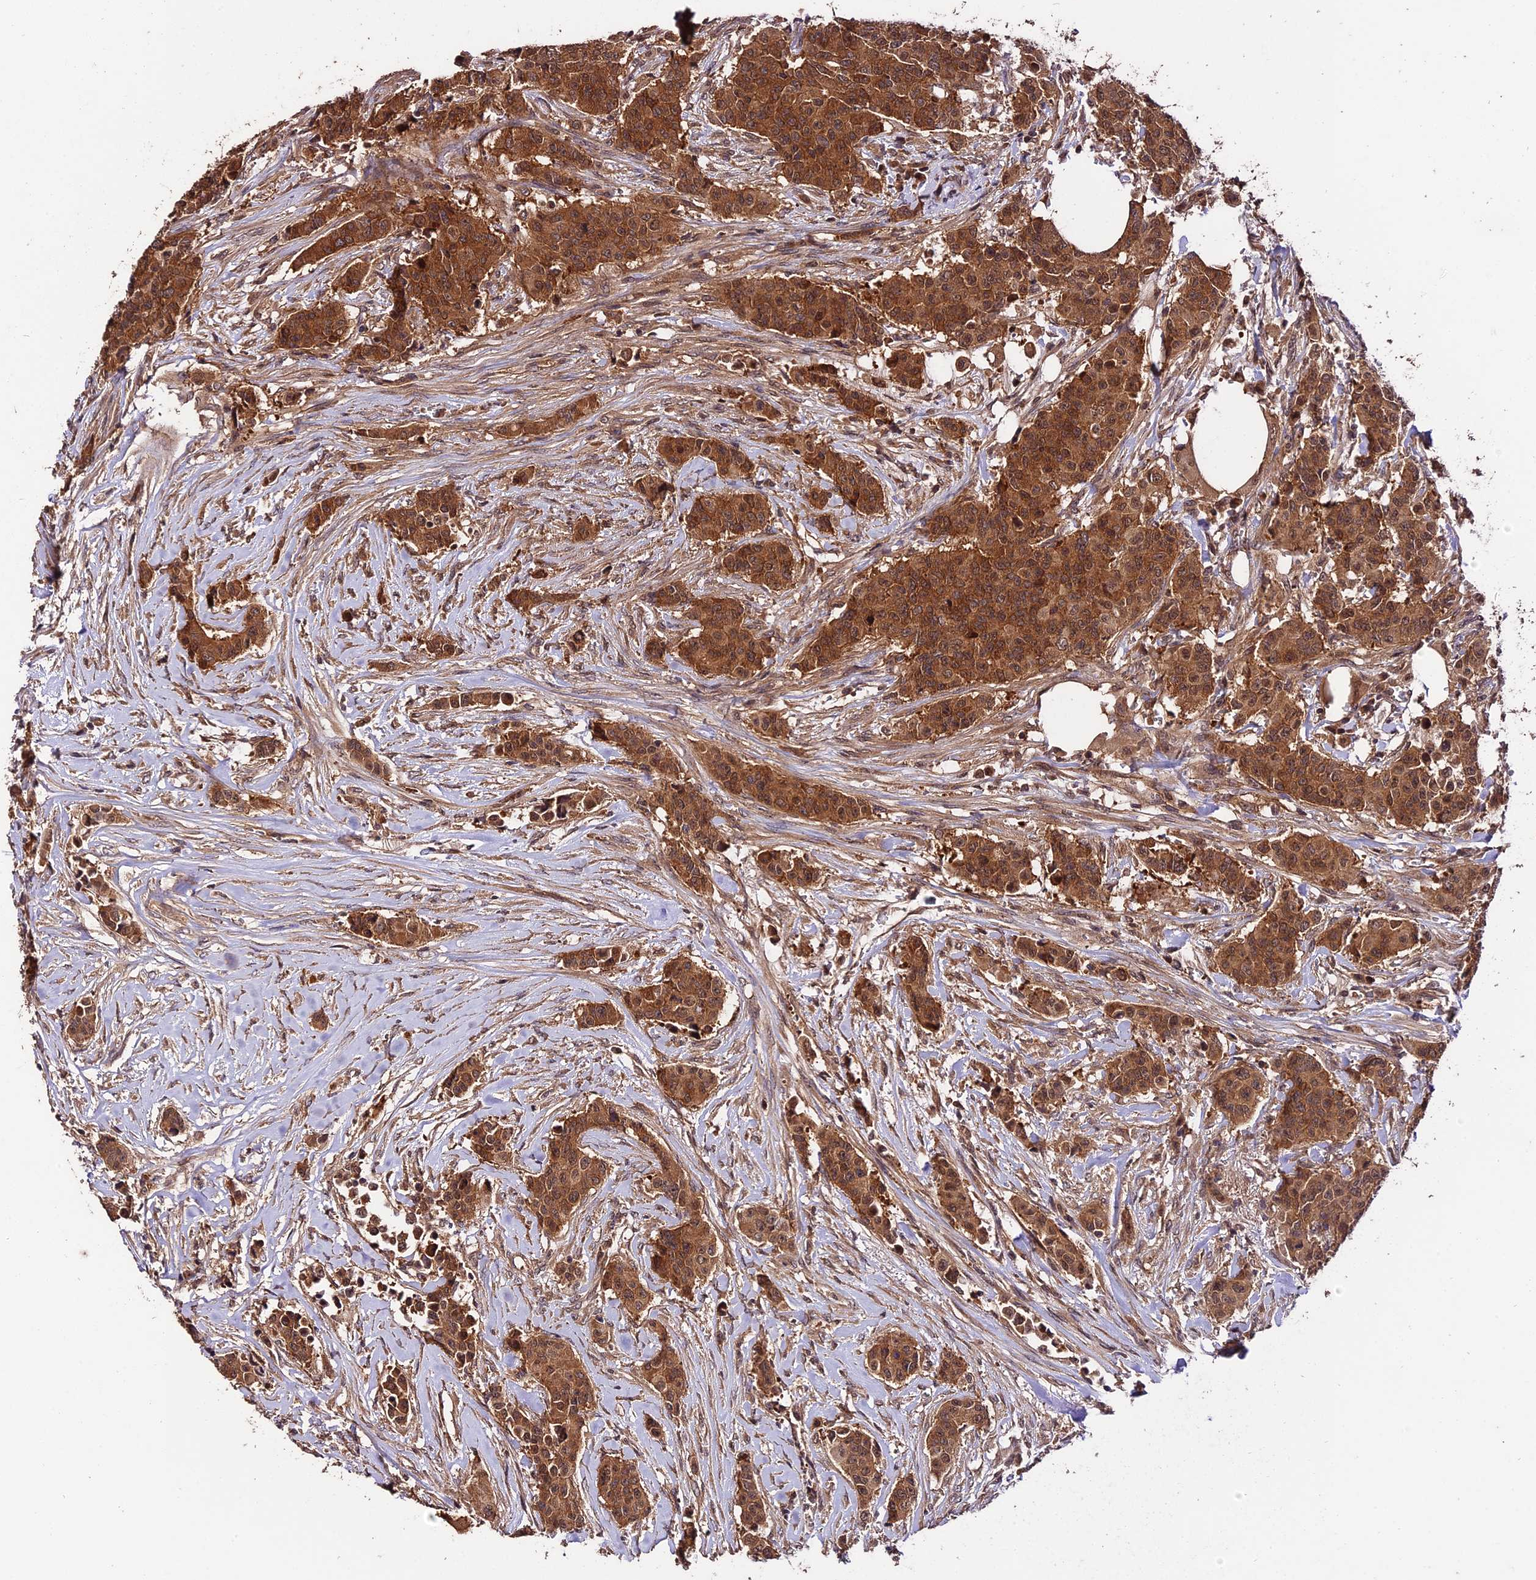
{"staining": {"intensity": "strong", "quantity": ">75%", "location": "cytoplasmic/membranous"}, "tissue": "breast cancer", "cell_type": "Tumor cells", "image_type": "cancer", "snomed": [{"axis": "morphology", "description": "Duct carcinoma"}, {"axis": "topography", "description": "Breast"}], "caption": "Human intraductal carcinoma (breast) stained for a protein (brown) exhibits strong cytoplasmic/membranous positive staining in about >75% of tumor cells.", "gene": "TRMT1", "patient": {"sex": "female", "age": 40}}